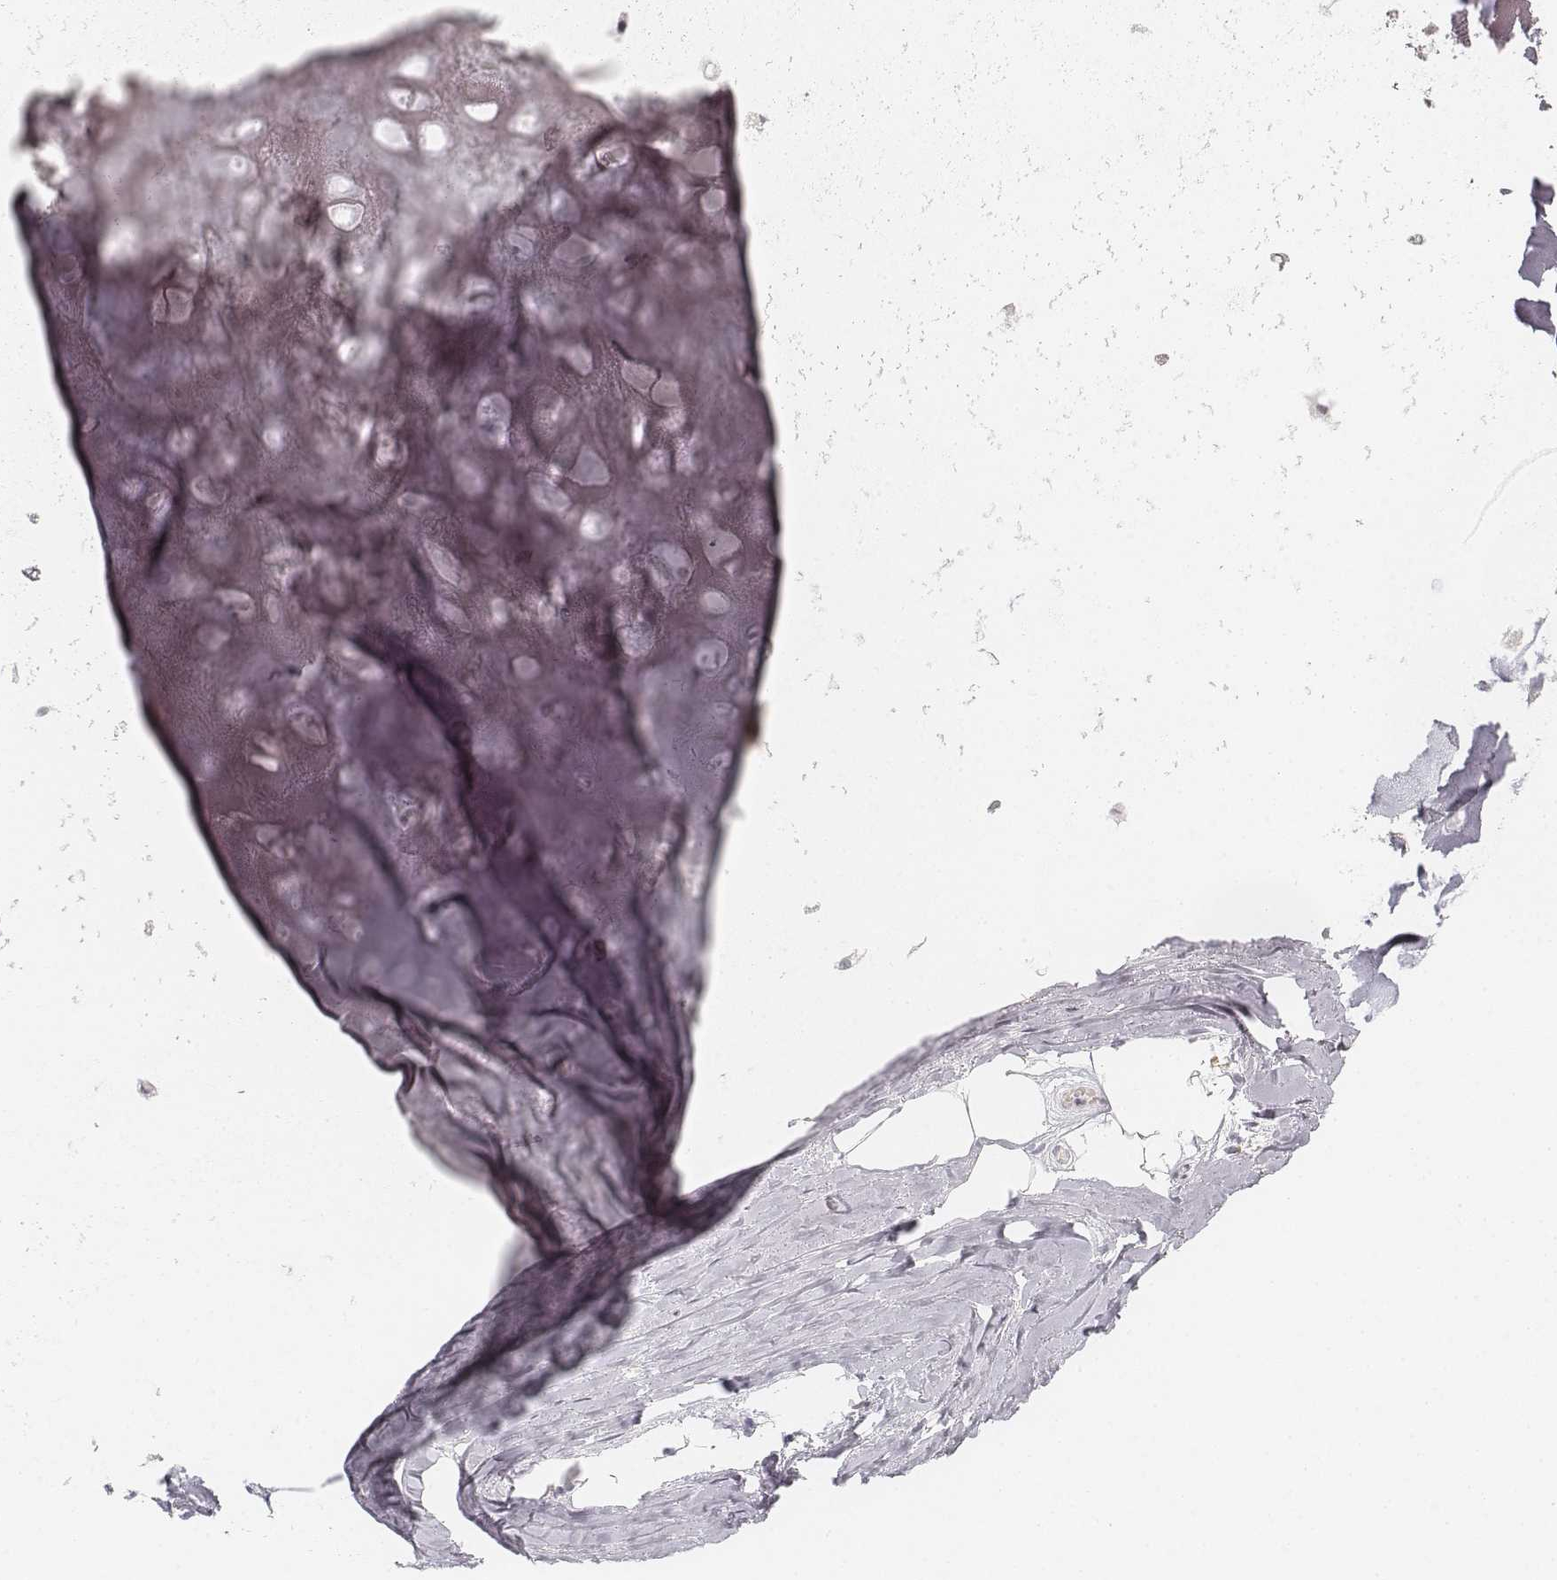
{"staining": {"intensity": "negative", "quantity": "none", "location": "none"}, "tissue": "adipose tissue", "cell_type": "Adipocytes", "image_type": "normal", "snomed": [{"axis": "morphology", "description": "Normal tissue, NOS"}, {"axis": "topography", "description": "Cartilage tissue"}], "caption": "Adipocytes show no significant staining in benign adipose tissue. (Brightfield microscopy of DAB (3,3'-diaminobenzidine) IHC at high magnification).", "gene": "DSG4", "patient": {"sex": "male", "age": 57}}